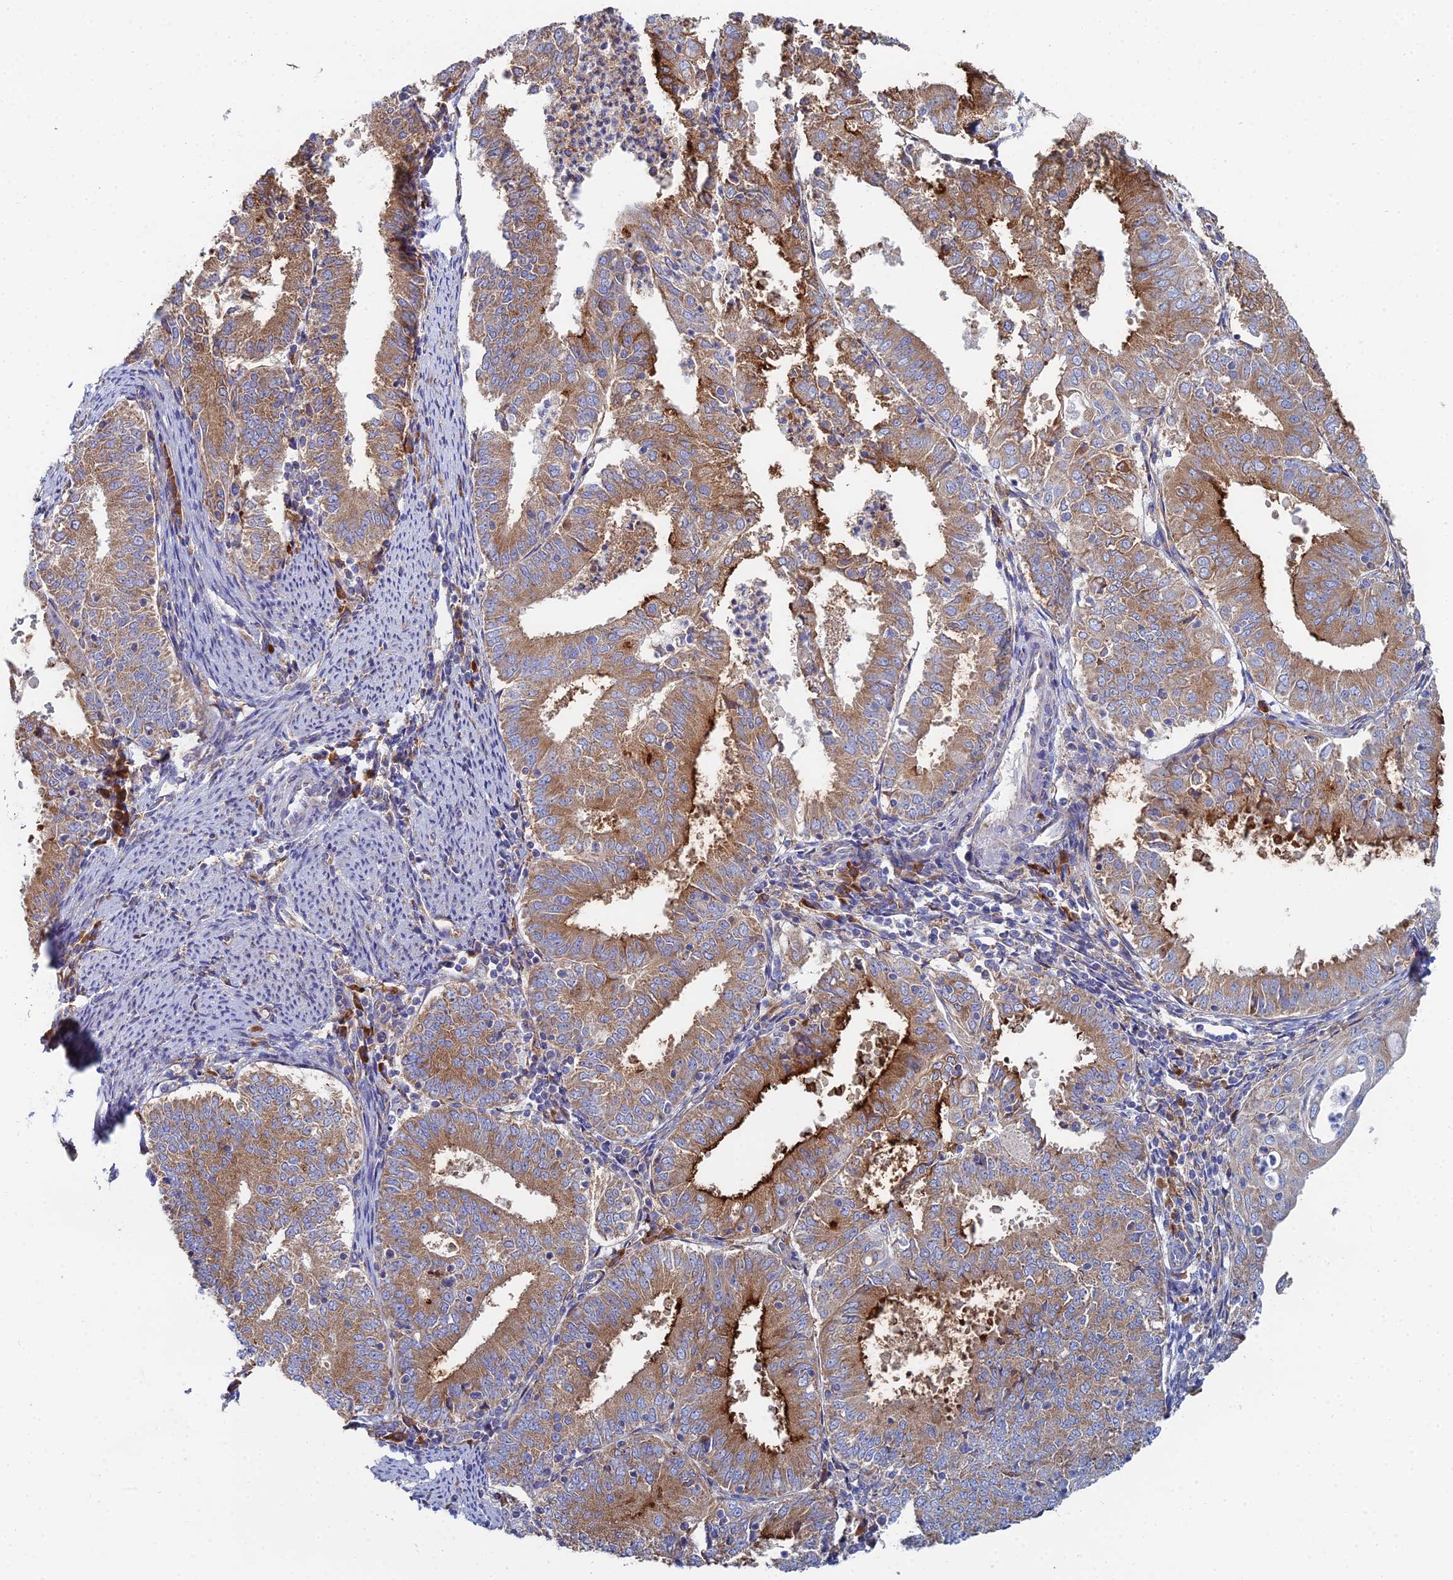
{"staining": {"intensity": "moderate", "quantity": ">75%", "location": "cytoplasmic/membranous"}, "tissue": "endometrial cancer", "cell_type": "Tumor cells", "image_type": "cancer", "snomed": [{"axis": "morphology", "description": "Adenocarcinoma, NOS"}, {"axis": "topography", "description": "Endometrium"}], "caption": "About >75% of tumor cells in human endometrial cancer reveal moderate cytoplasmic/membranous protein positivity as visualized by brown immunohistochemical staining.", "gene": "CLCN3", "patient": {"sex": "female", "age": 57}}